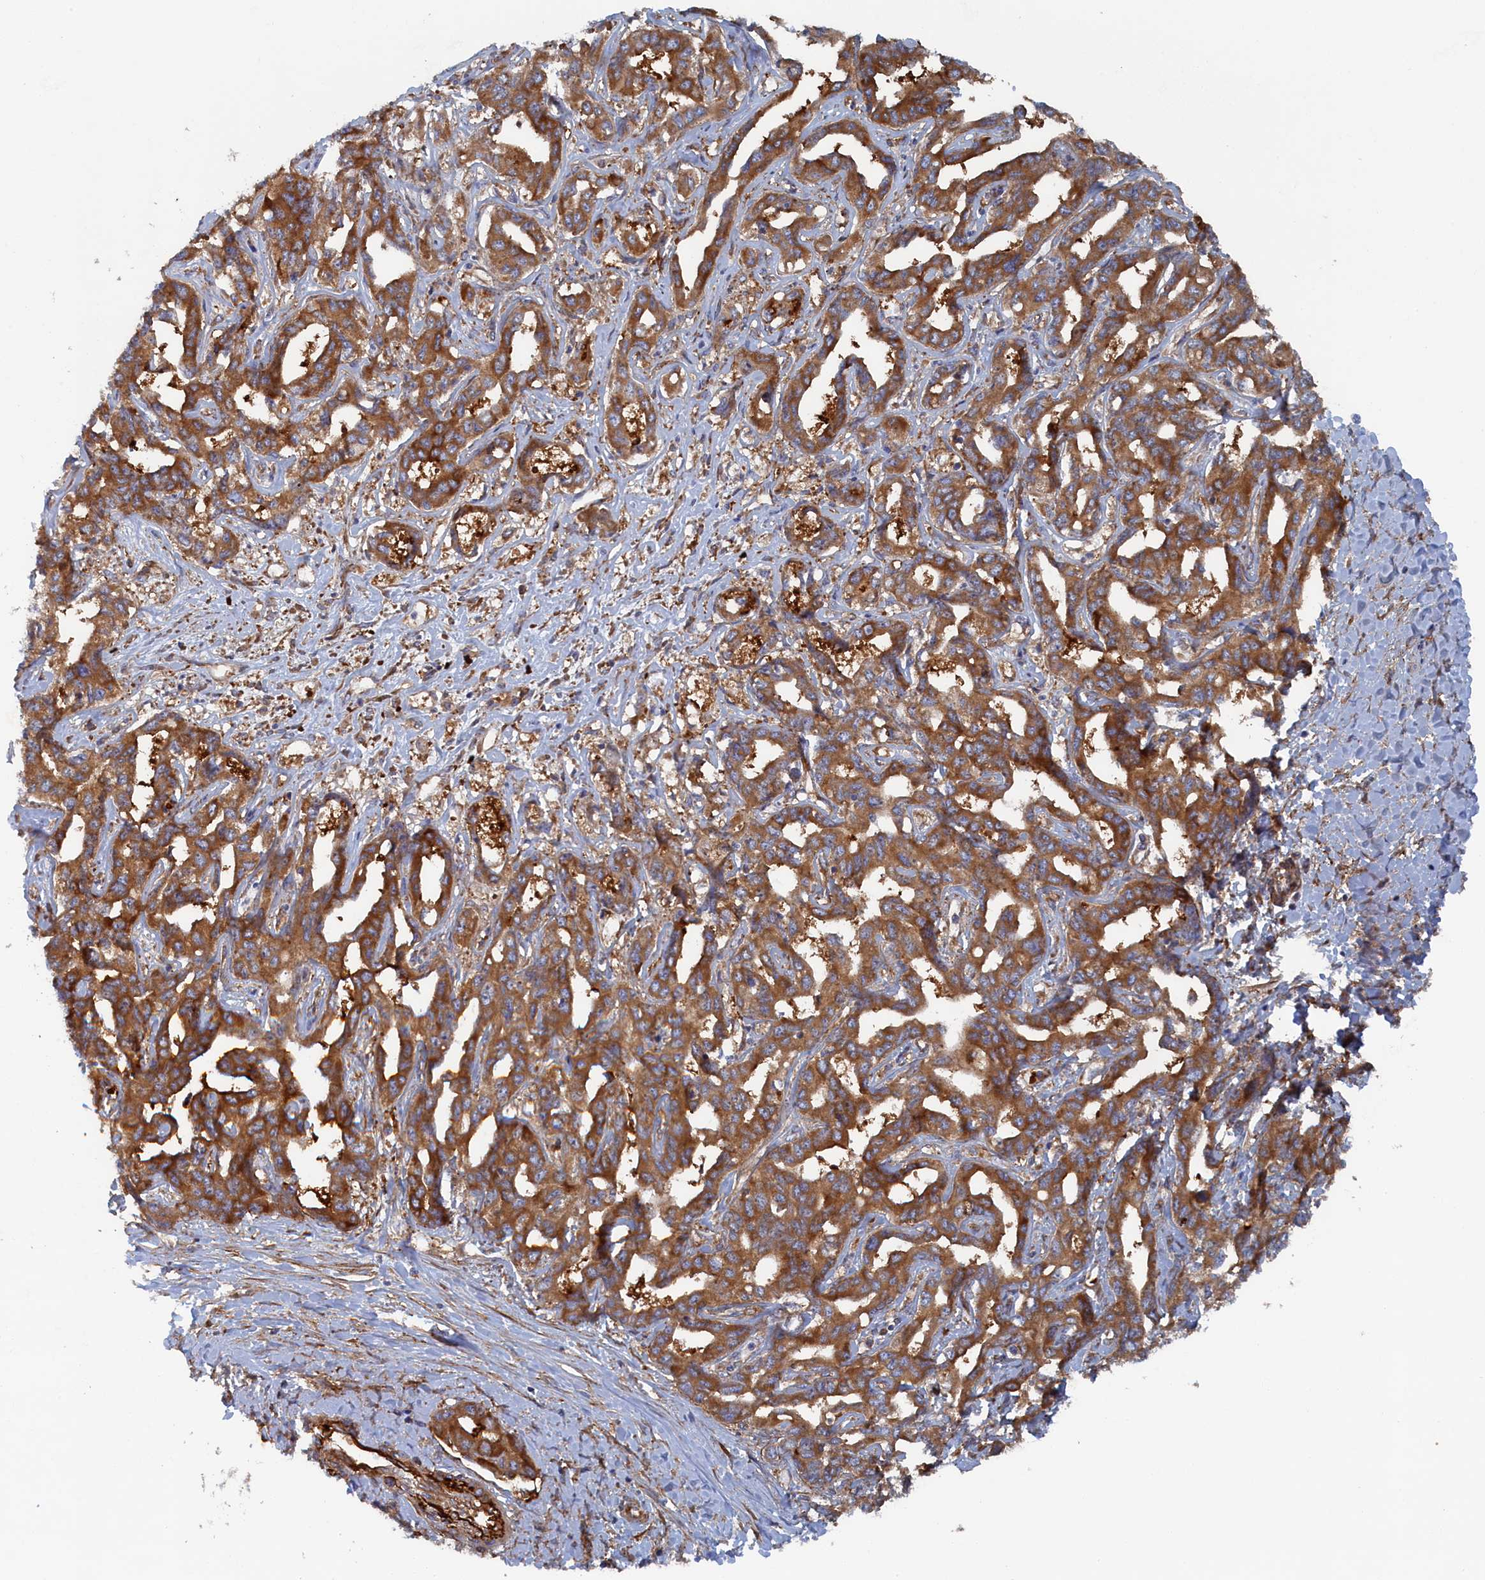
{"staining": {"intensity": "moderate", "quantity": ">75%", "location": "cytoplasmic/membranous"}, "tissue": "liver cancer", "cell_type": "Tumor cells", "image_type": "cancer", "snomed": [{"axis": "morphology", "description": "Cholangiocarcinoma"}, {"axis": "topography", "description": "Liver"}], "caption": "DAB (3,3'-diaminobenzidine) immunohistochemical staining of human liver cancer shows moderate cytoplasmic/membranous protein positivity in approximately >75% of tumor cells.", "gene": "TMEM196", "patient": {"sex": "male", "age": 59}}